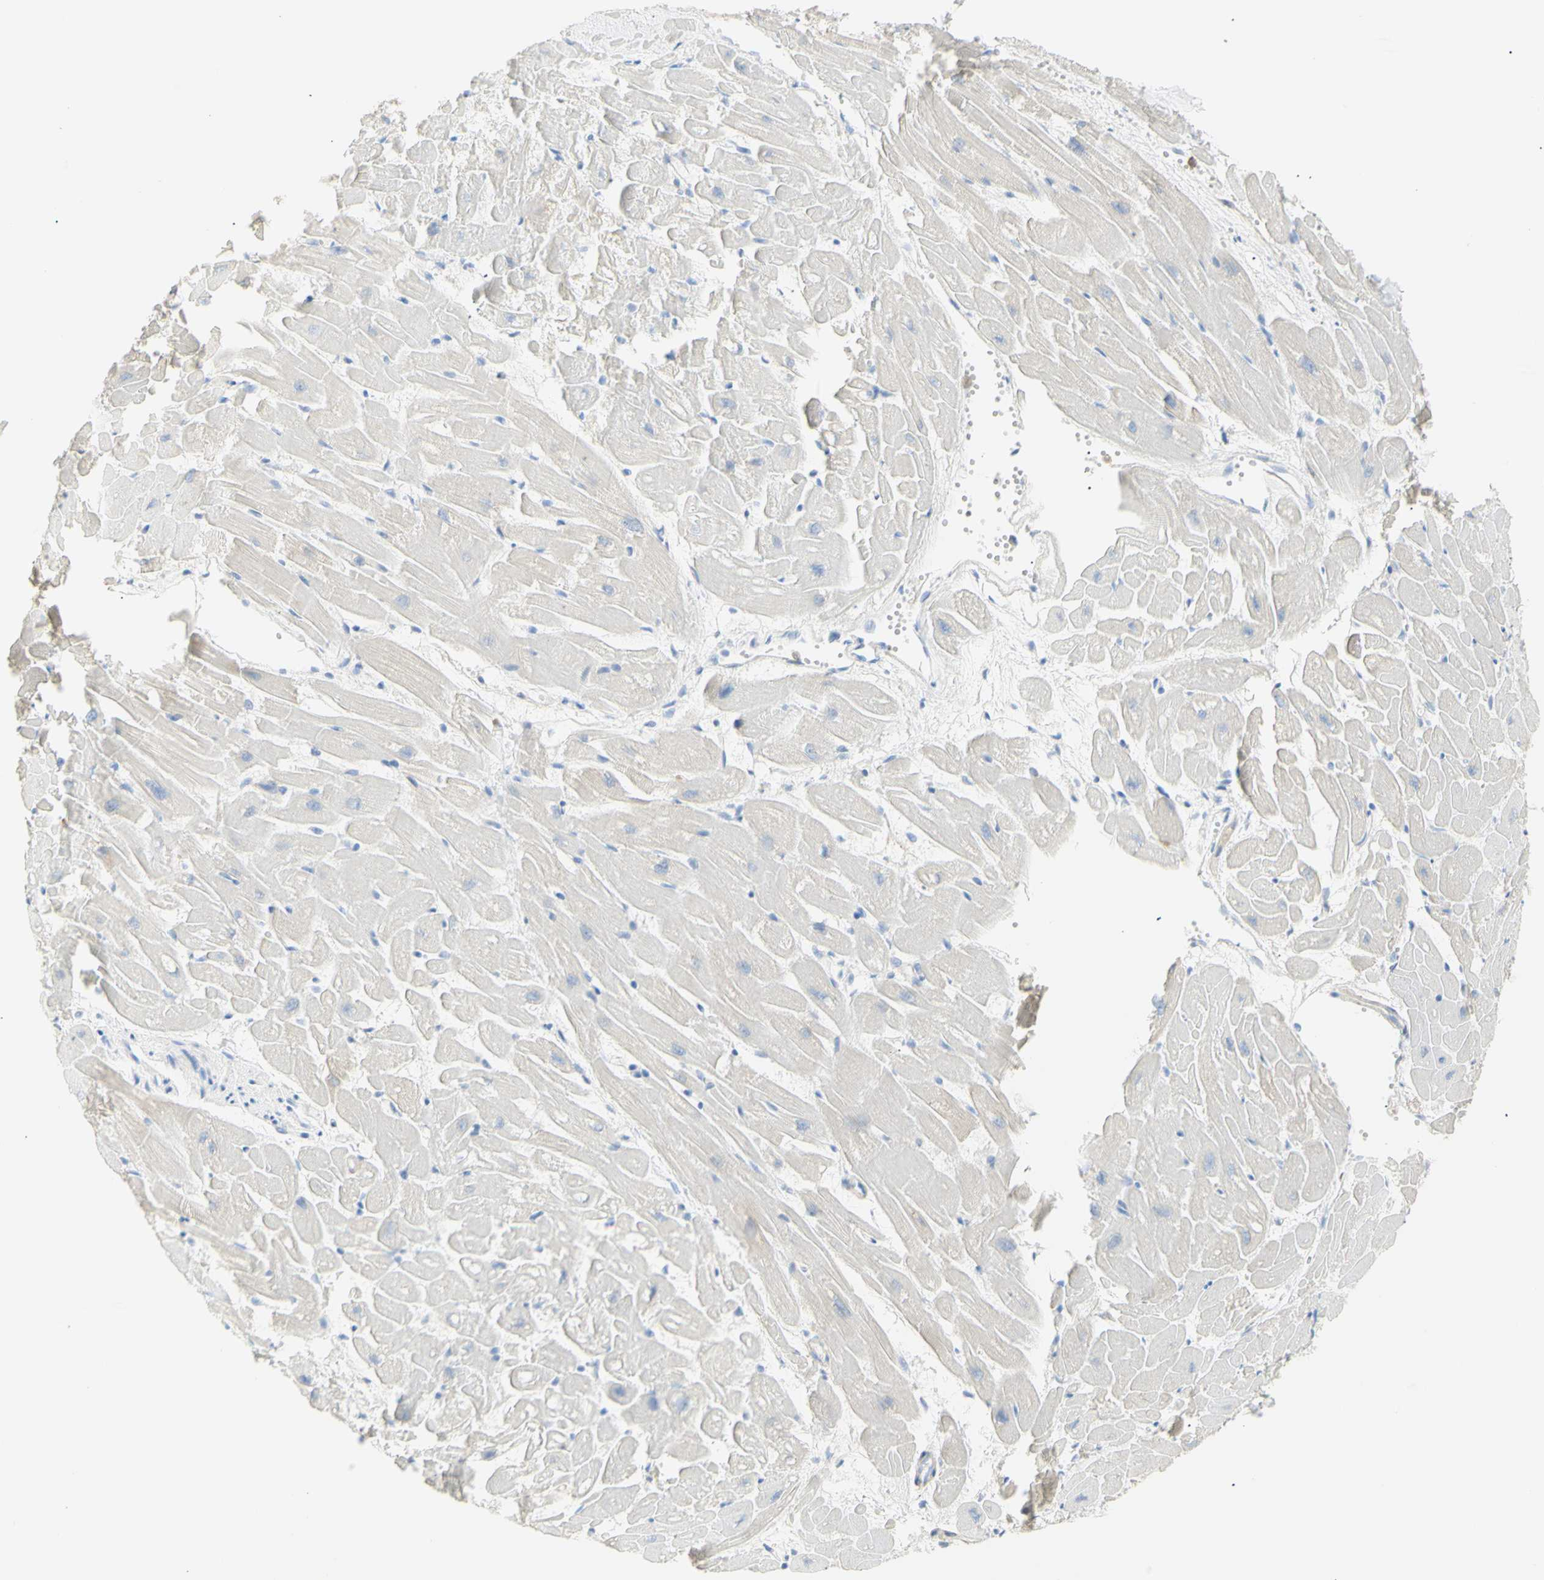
{"staining": {"intensity": "weak", "quantity": "<25%", "location": "cytoplasmic/membranous"}, "tissue": "heart muscle", "cell_type": "Cardiomyocytes", "image_type": "normal", "snomed": [{"axis": "morphology", "description": "Normal tissue, NOS"}, {"axis": "topography", "description": "Heart"}], "caption": "IHC image of normal heart muscle stained for a protein (brown), which displays no staining in cardiomyocytes.", "gene": "B4GALNT3", "patient": {"sex": "female", "age": 19}}